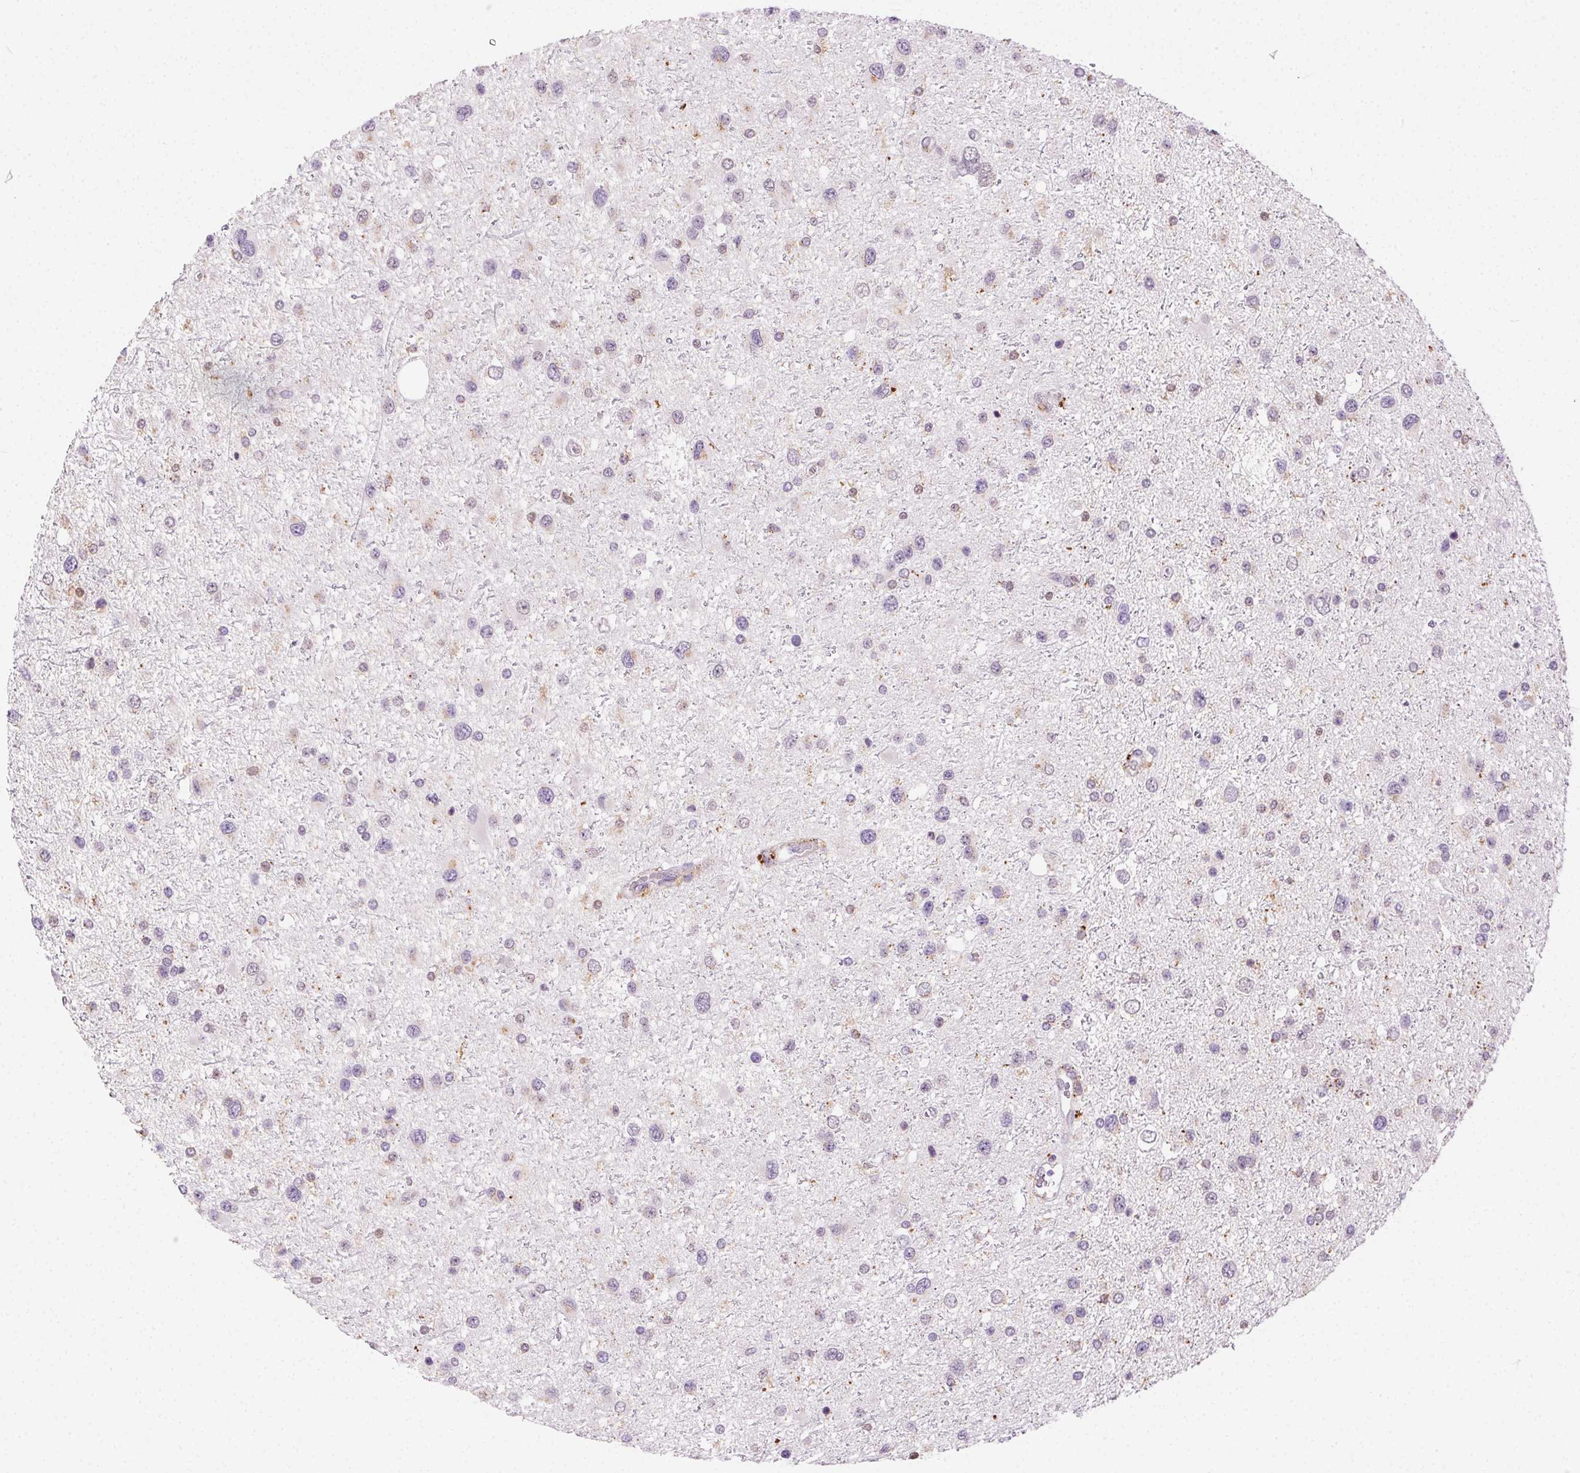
{"staining": {"intensity": "weak", "quantity": "<25%", "location": "cytoplasmic/membranous"}, "tissue": "glioma", "cell_type": "Tumor cells", "image_type": "cancer", "snomed": [{"axis": "morphology", "description": "Glioma, malignant, Low grade"}, {"axis": "topography", "description": "Brain"}], "caption": "An image of malignant glioma (low-grade) stained for a protein reveals no brown staining in tumor cells.", "gene": "SCPEP1", "patient": {"sex": "female", "age": 32}}